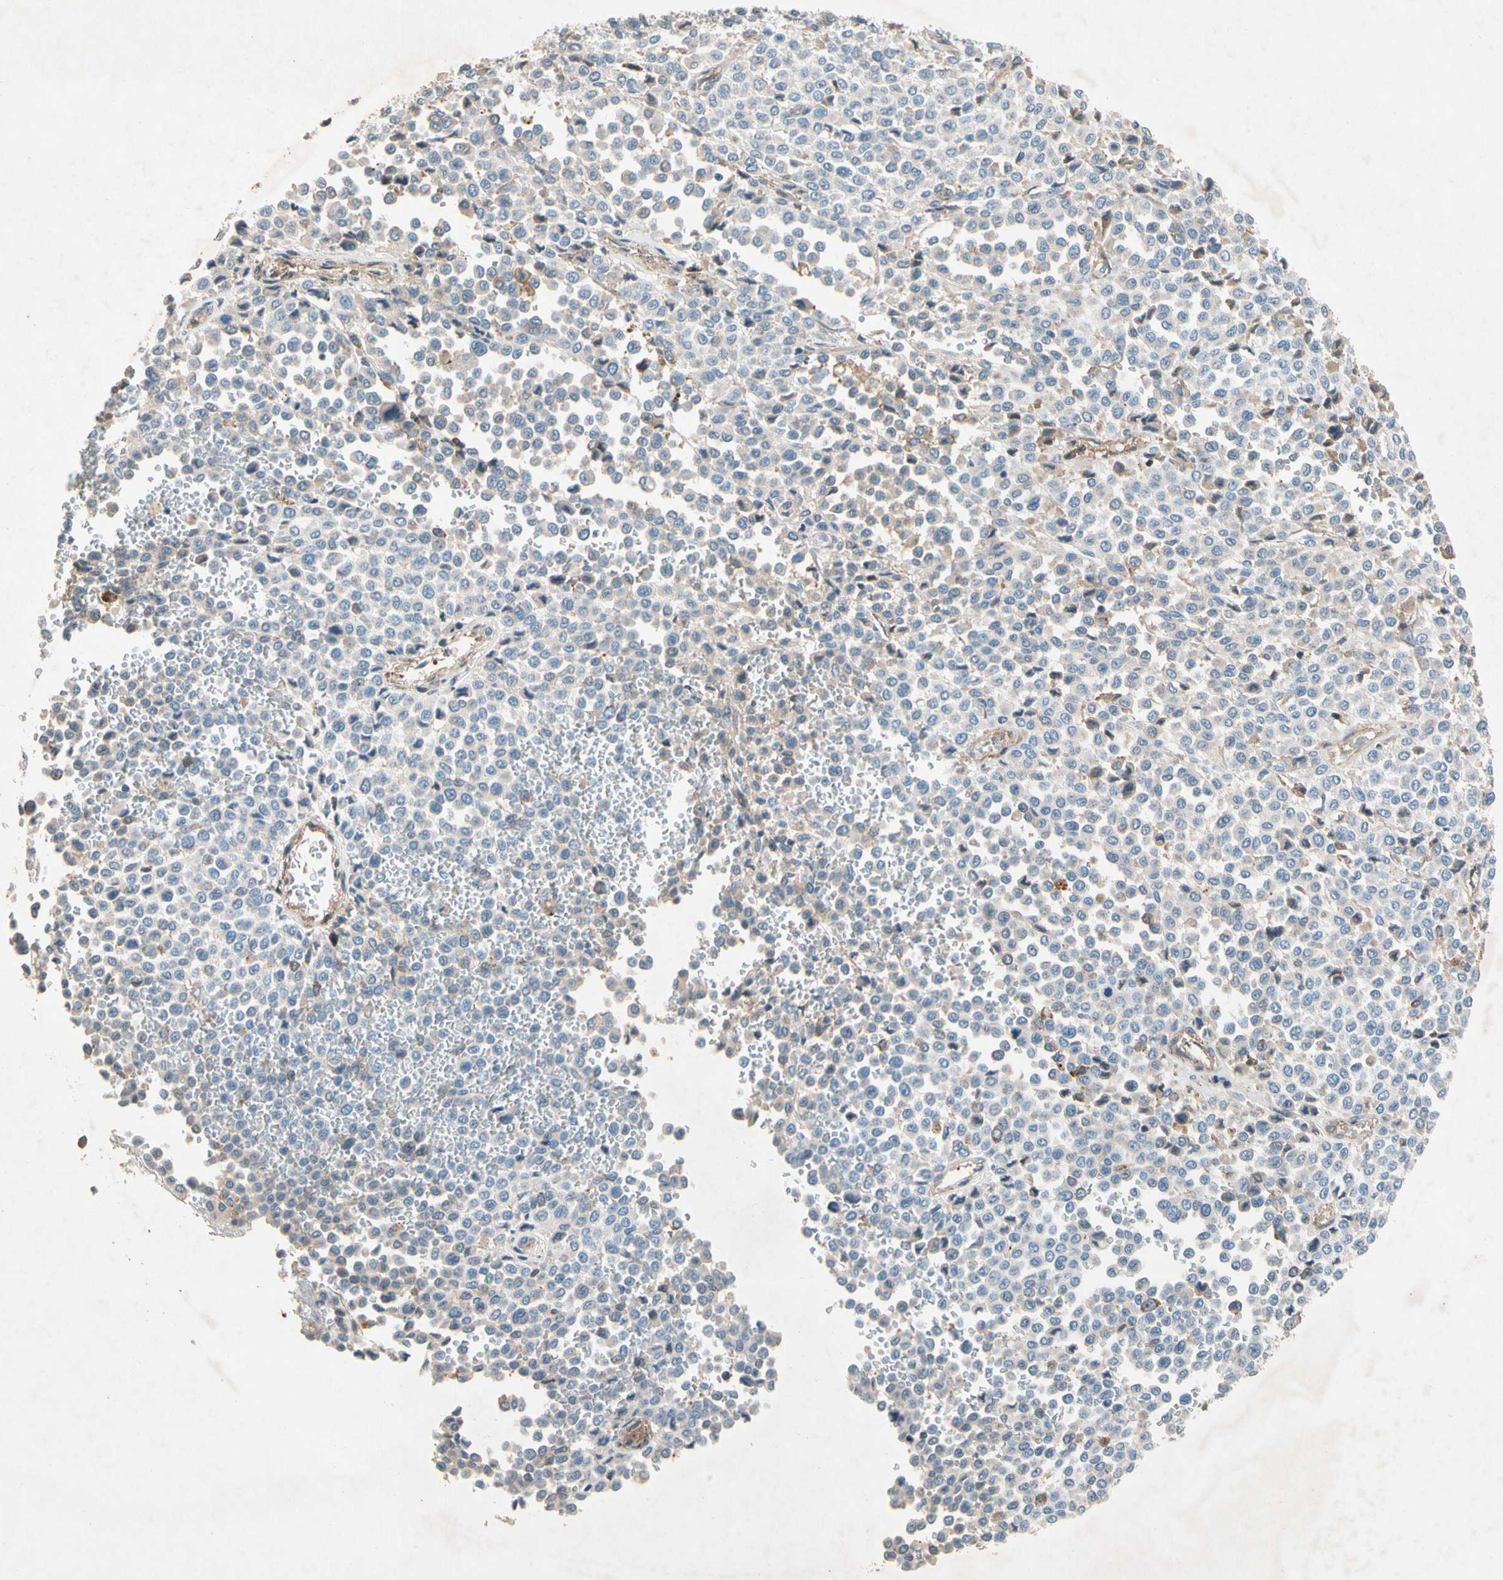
{"staining": {"intensity": "weak", "quantity": "<25%", "location": "cytoplasmic/membranous"}, "tissue": "melanoma", "cell_type": "Tumor cells", "image_type": "cancer", "snomed": [{"axis": "morphology", "description": "Malignant melanoma, Metastatic site"}, {"axis": "topography", "description": "Pancreas"}], "caption": "This image is of melanoma stained with immunohistochemistry to label a protein in brown with the nuclei are counter-stained blue. There is no expression in tumor cells.", "gene": "NDFIP2", "patient": {"sex": "female", "age": 30}}